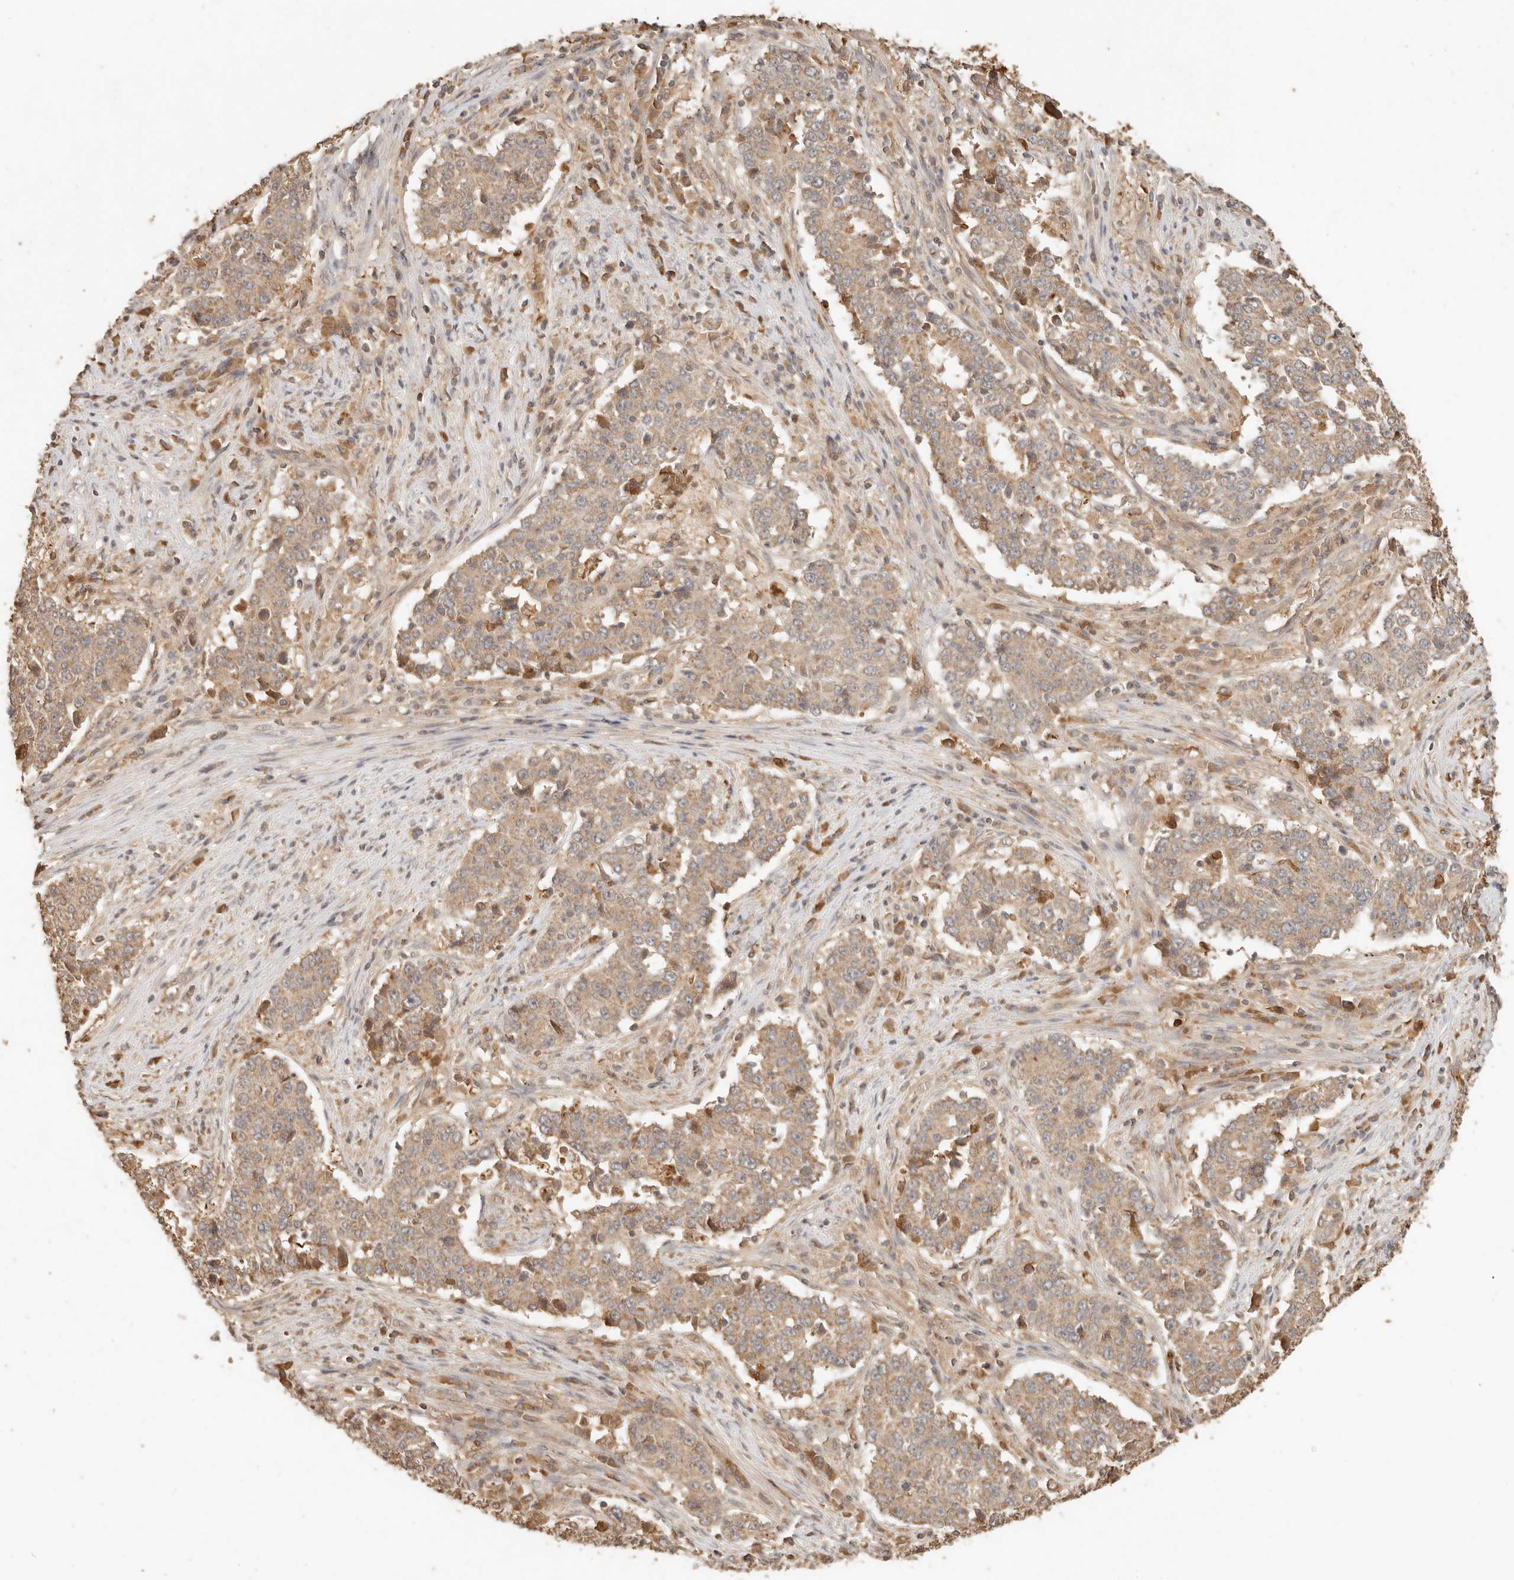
{"staining": {"intensity": "moderate", "quantity": ">75%", "location": "cytoplasmic/membranous"}, "tissue": "stomach cancer", "cell_type": "Tumor cells", "image_type": "cancer", "snomed": [{"axis": "morphology", "description": "Adenocarcinoma, NOS"}, {"axis": "topography", "description": "Stomach"}], "caption": "IHC (DAB) staining of stomach adenocarcinoma exhibits moderate cytoplasmic/membranous protein expression in about >75% of tumor cells.", "gene": "INTS11", "patient": {"sex": "male", "age": 59}}